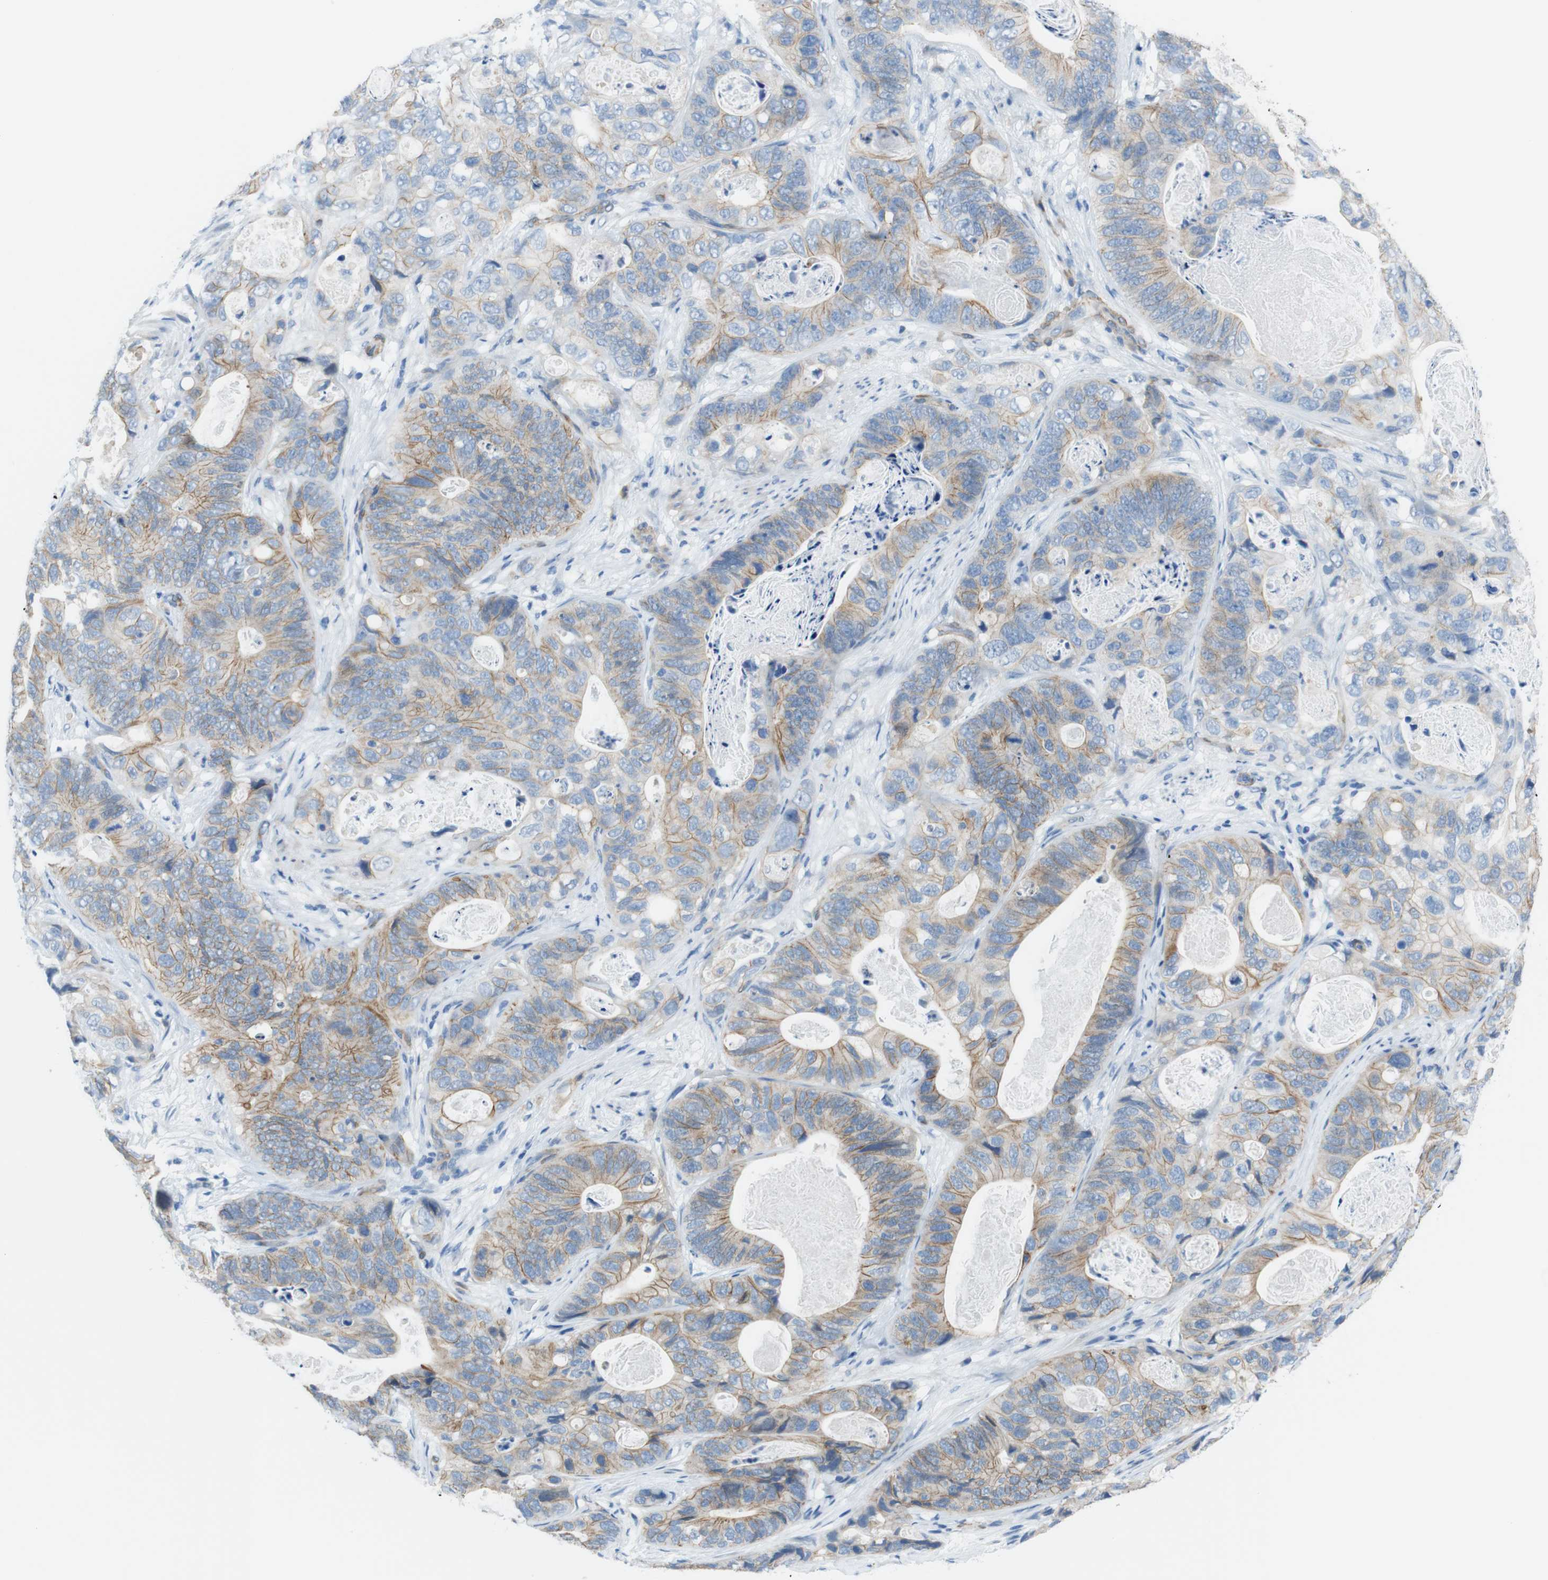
{"staining": {"intensity": "moderate", "quantity": "25%-75%", "location": "cytoplasmic/membranous"}, "tissue": "stomach cancer", "cell_type": "Tumor cells", "image_type": "cancer", "snomed": [{"axis": "morphology", "description": "Adenocarcinoma, NOS"}, {"axis": "topography", "description": "Stomach"}], "caption": "Adenocarcinoma (stomach) stained with DAB (3,3'-diaminobenzidine) immunohistochemistry (IHC) exhibits medium levels of moderate cytoplasmic/membranous positivity in about 25%-75% of tumor cells.", "gene": "CLMN", "patient": {"sex": "female", "age": 89}}